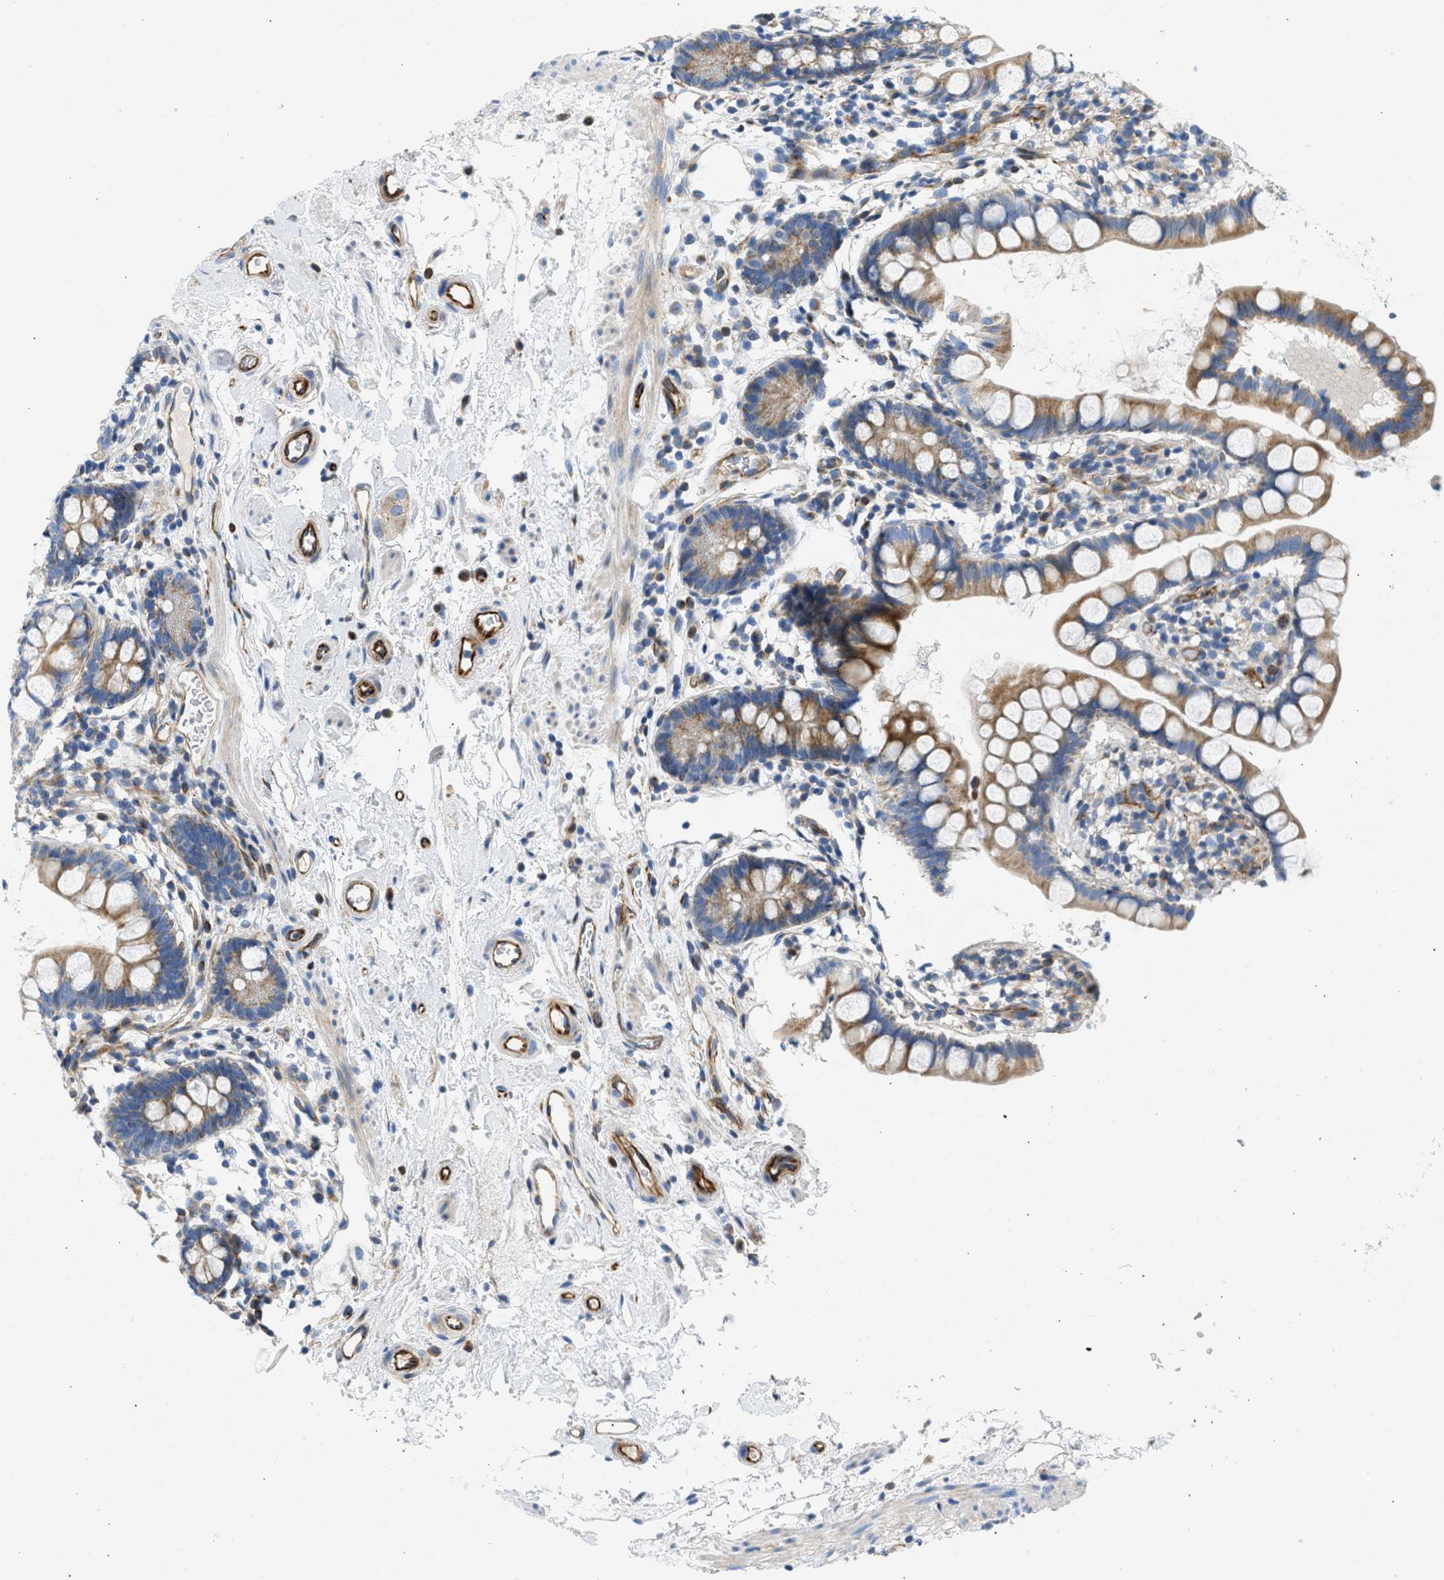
{"staining": {"intensity": "moderate", "quantity": "25%-75%", "location": "cytoplasmic/membranous"}, "tissue": "small intestine", "cell_type": "Glandular cells", "image_type": "normal", "snomed": [{"axis": "morphology", "description": "Normal tissue, NOS"}, {"axis": "topography", "description": "Small intestine"}], "caption": "Protein expression analysis of benign human small intestine reveals moderate cytoplasmic/membranous staining in about 25%-75% of glandular cells. Using DAB (brown) and hematoxylin (blue) stains, captured at high magnification using brightfield microscopy.", "gene": "ULK4", "patient": {"sex": "female", "age": 84}}